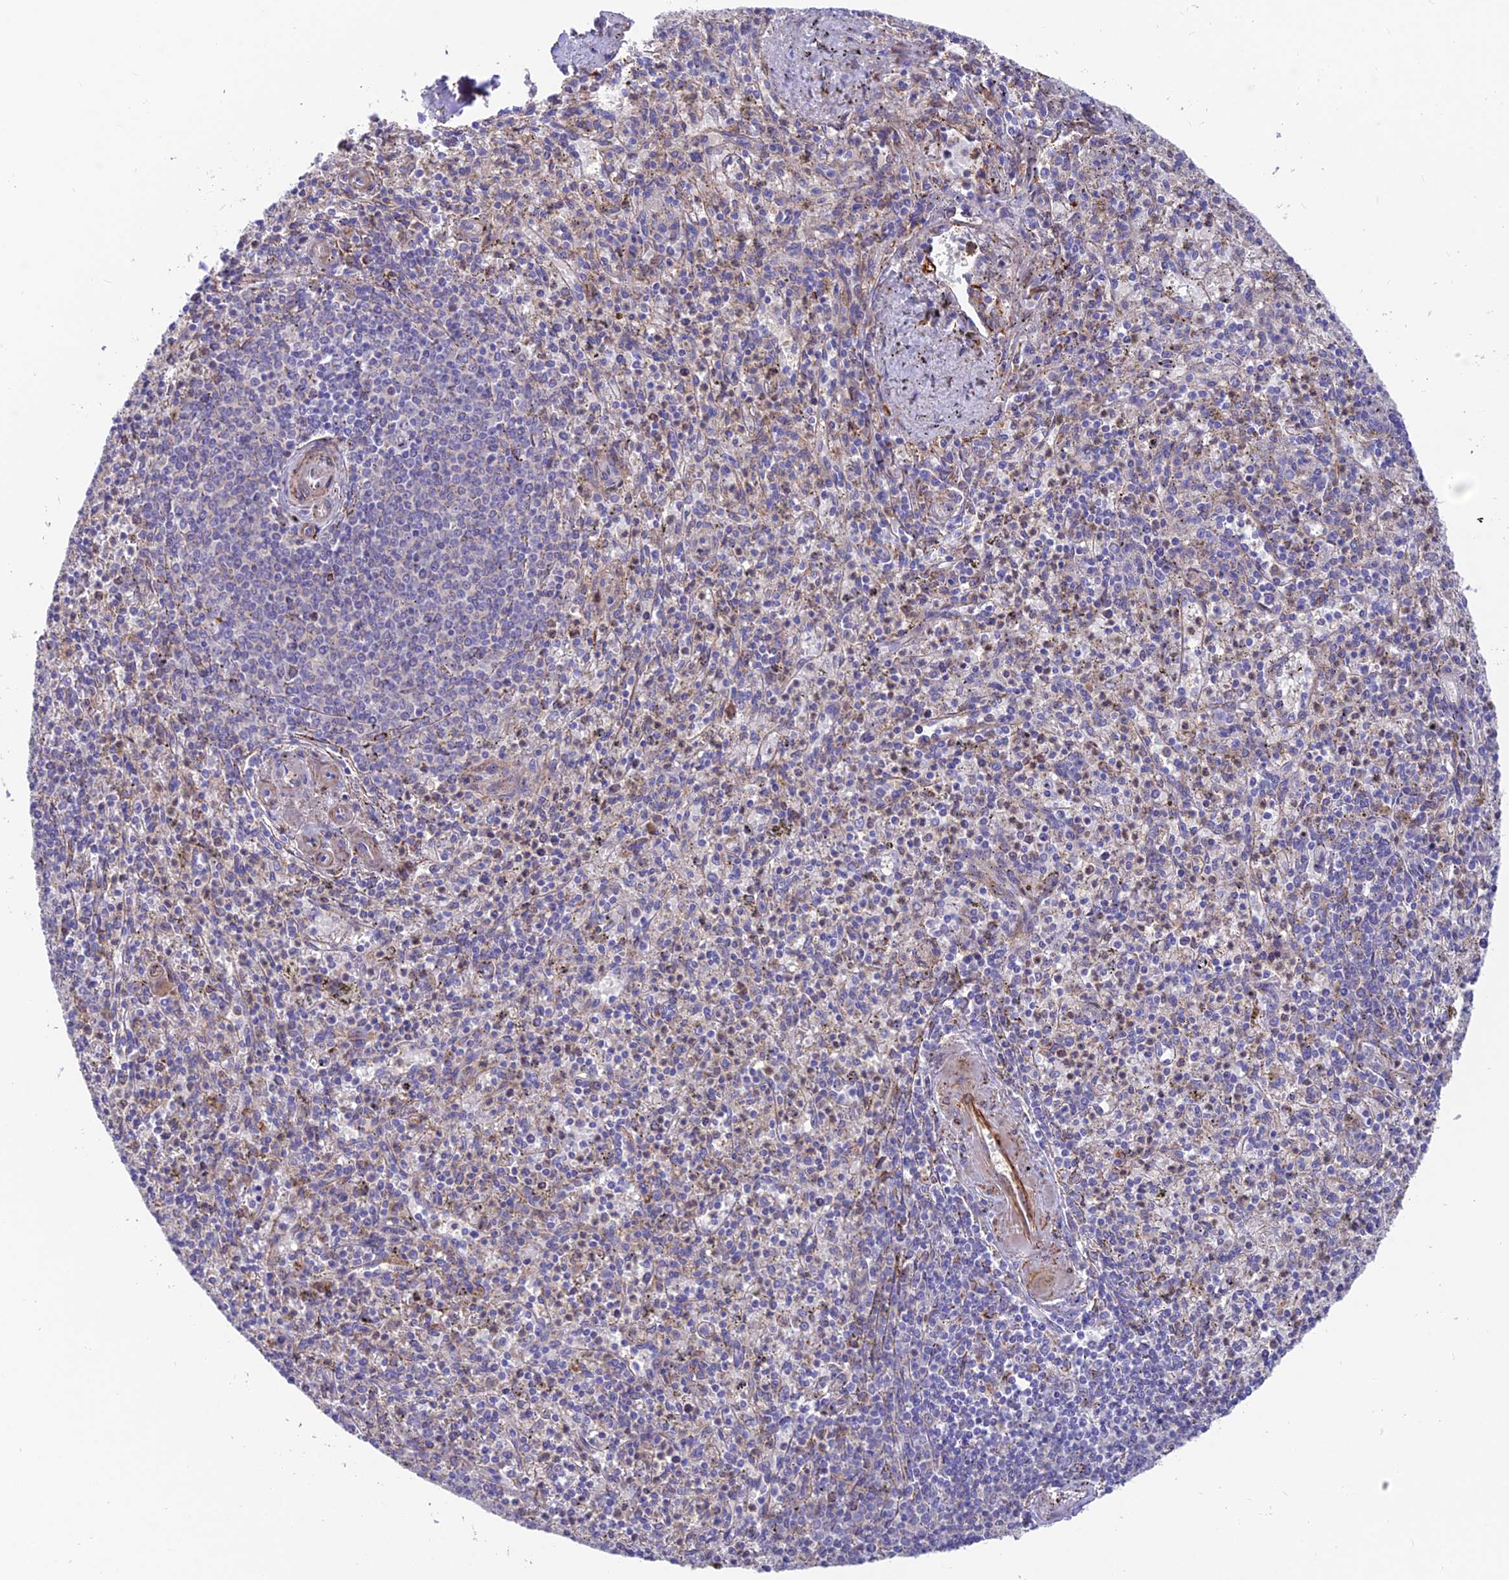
{"staining": {"intensity": "negative", "quantity": "none", "location": "none"}, "tissue": "spleen", "cell_type": "Cells in red pulp", "image_type": "normal", "snomed": [{"axis": "morphology", "description": "Normal tissue, NOS"}, {"axis": "topography", "description": "Spleen"}], "caption": "A micrograph of spleen stained for a protein reveals no brown staining in cells in red pulp.", "gene": "TIGD6", "patient": {"sex": "male", "age": 72}}